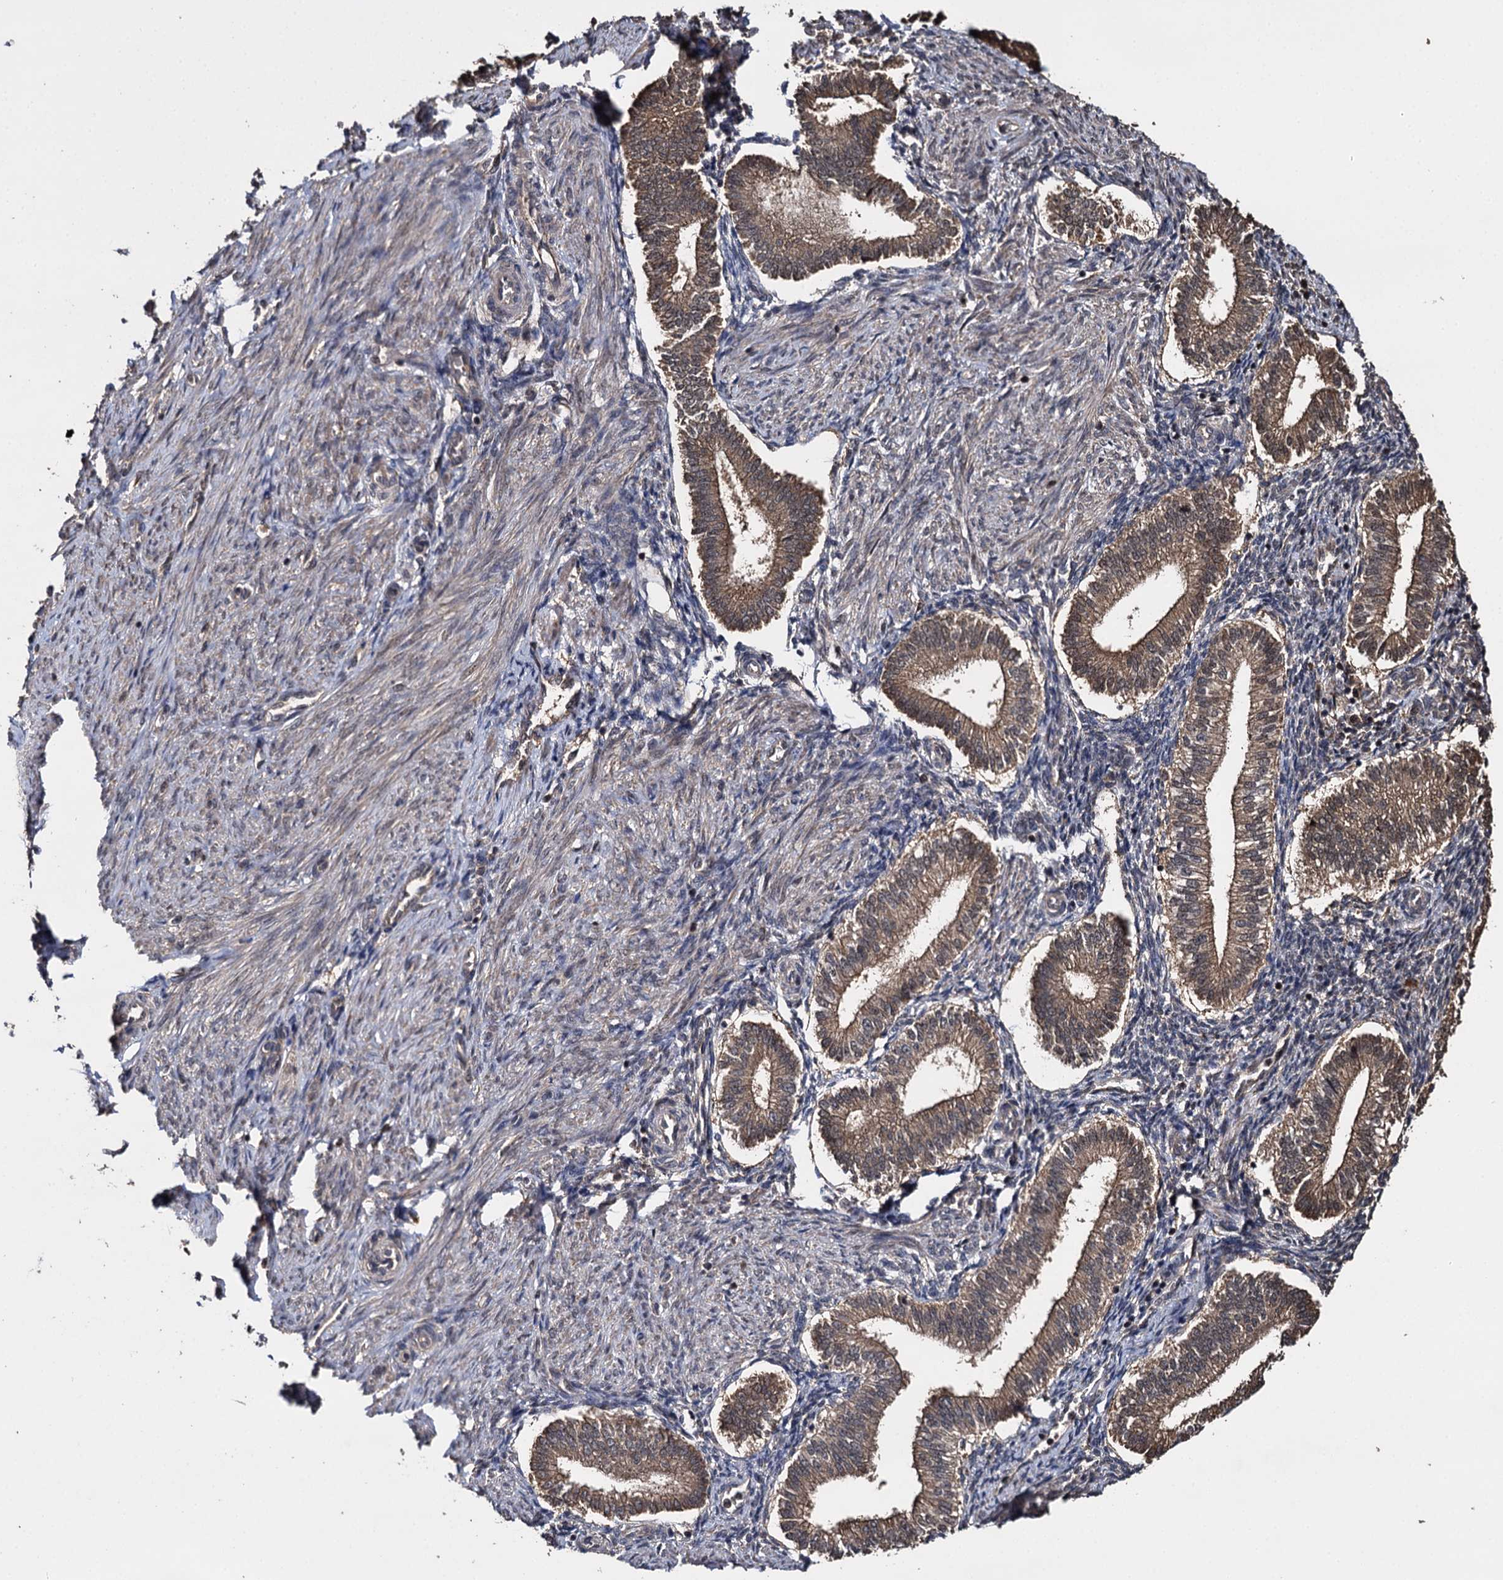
{"staining": {"intensity": "negative", "quantity": "none", "location": "none"}, "tissue": "endometrium", "cell_type": "Cells in endometrial stroma", "image_type": "normal", "snomed": [{"axis": "morphology", "description": "Normal tissue, NOS"}, {"axis": "topography", "description": "Endometrium"}], "caption": "High power microscopy histopathology image of an IHC histopathology image of normal endometrium, revealing no significant staining in cells in endometrial stroma. (DAB IHC, high magnification).", "gene": "SLC46A3", "patient": {"sex": "female", "age": 24}}